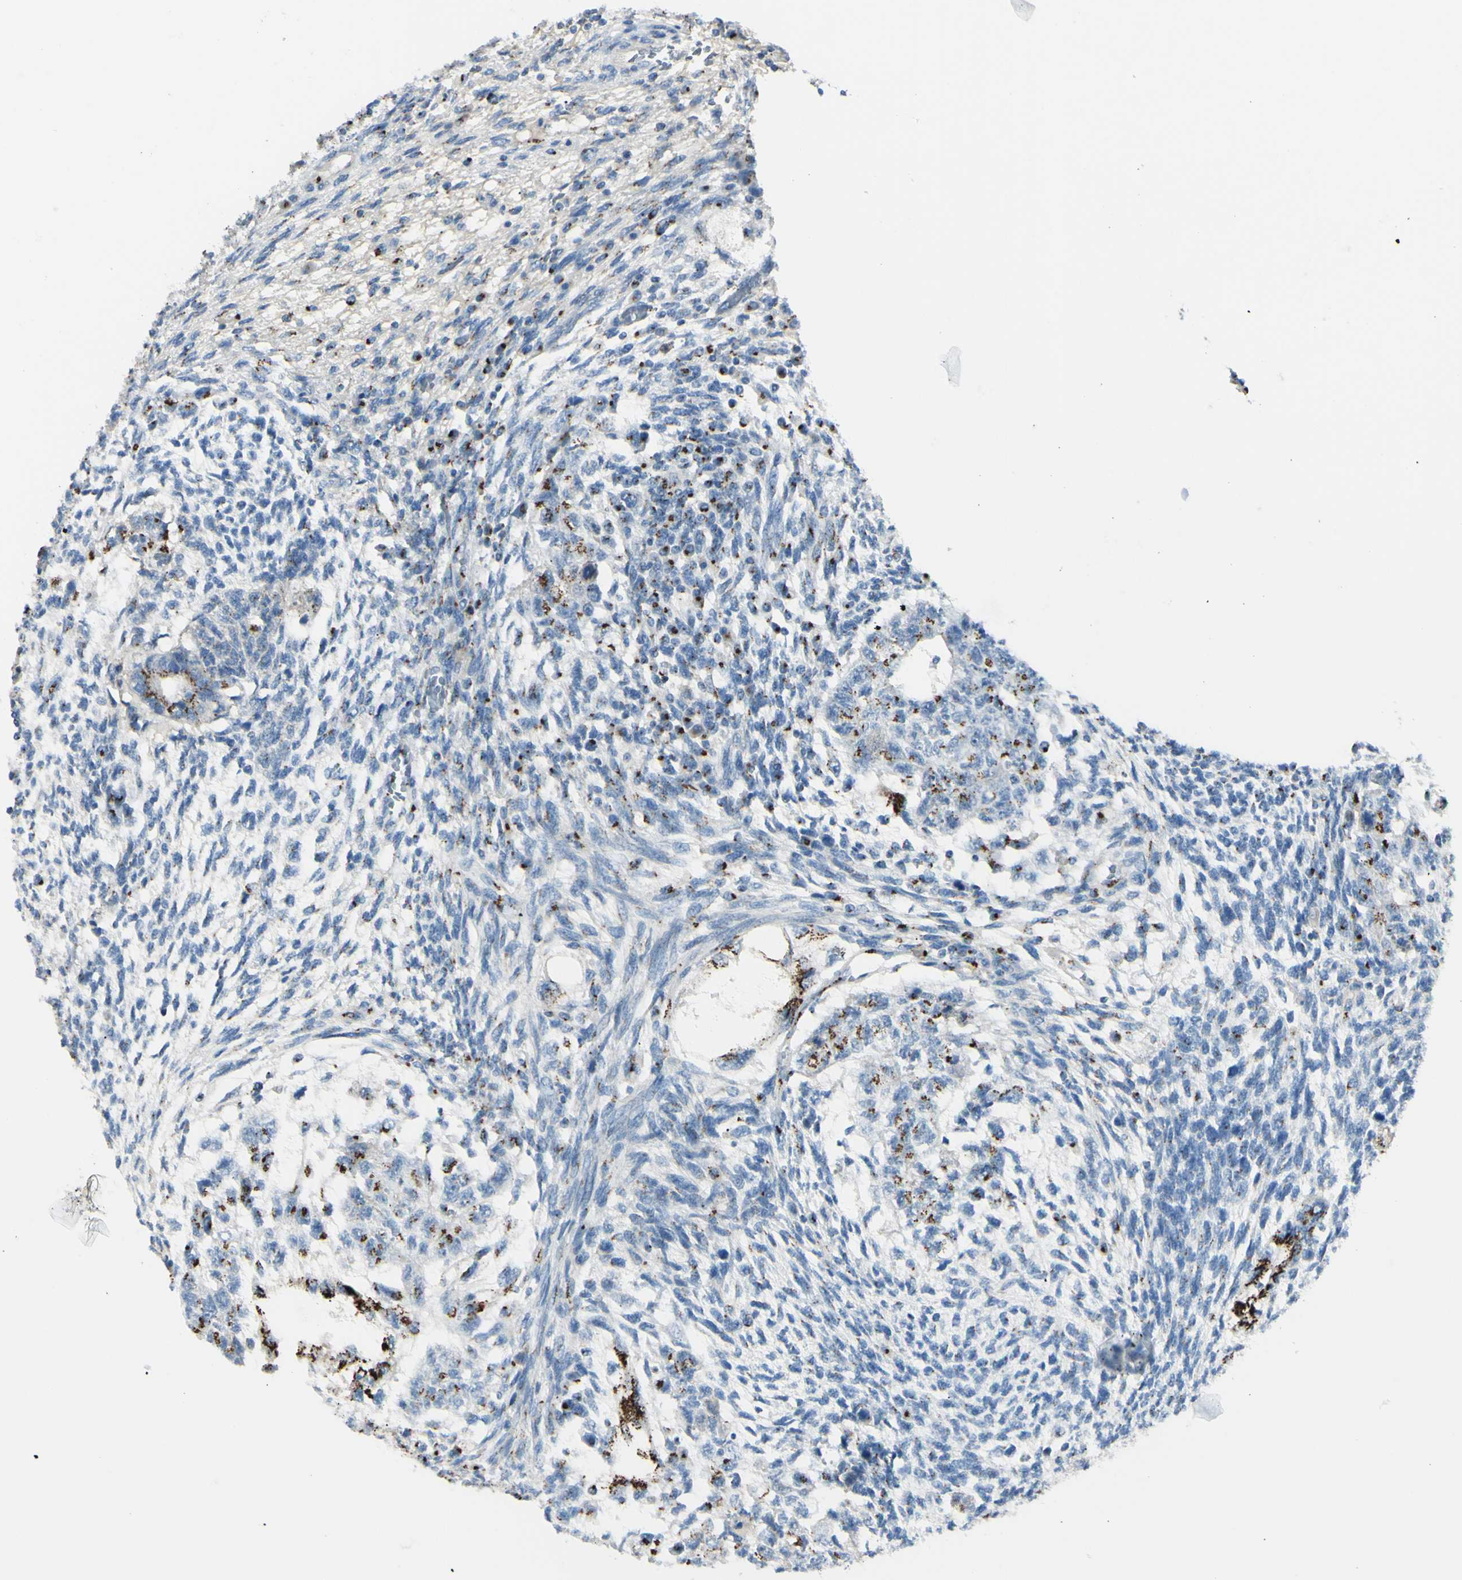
{"staining": {"intensity": "strong", "quantity": "25%-75%", "location": "cytoplasmic/membranous"}, "tissue": "testis cancer", "cell_type": "Tumor cells", "image_type": "cancer", "snomed": [{"axis": "morphology", "description": "Normal tissue, NOS"}, {"axis": "morphology", "description": "Carcinoma, Embryonal, NOS"}, {"axis": "topography", "description": "Testis"}], "caption": "Embryonal carcinoma (testis) stained with a protein marker displays strong staining in tumor cells.", "gene": "B4GALT1", "patient": {"sex": "male", "age": 36}}